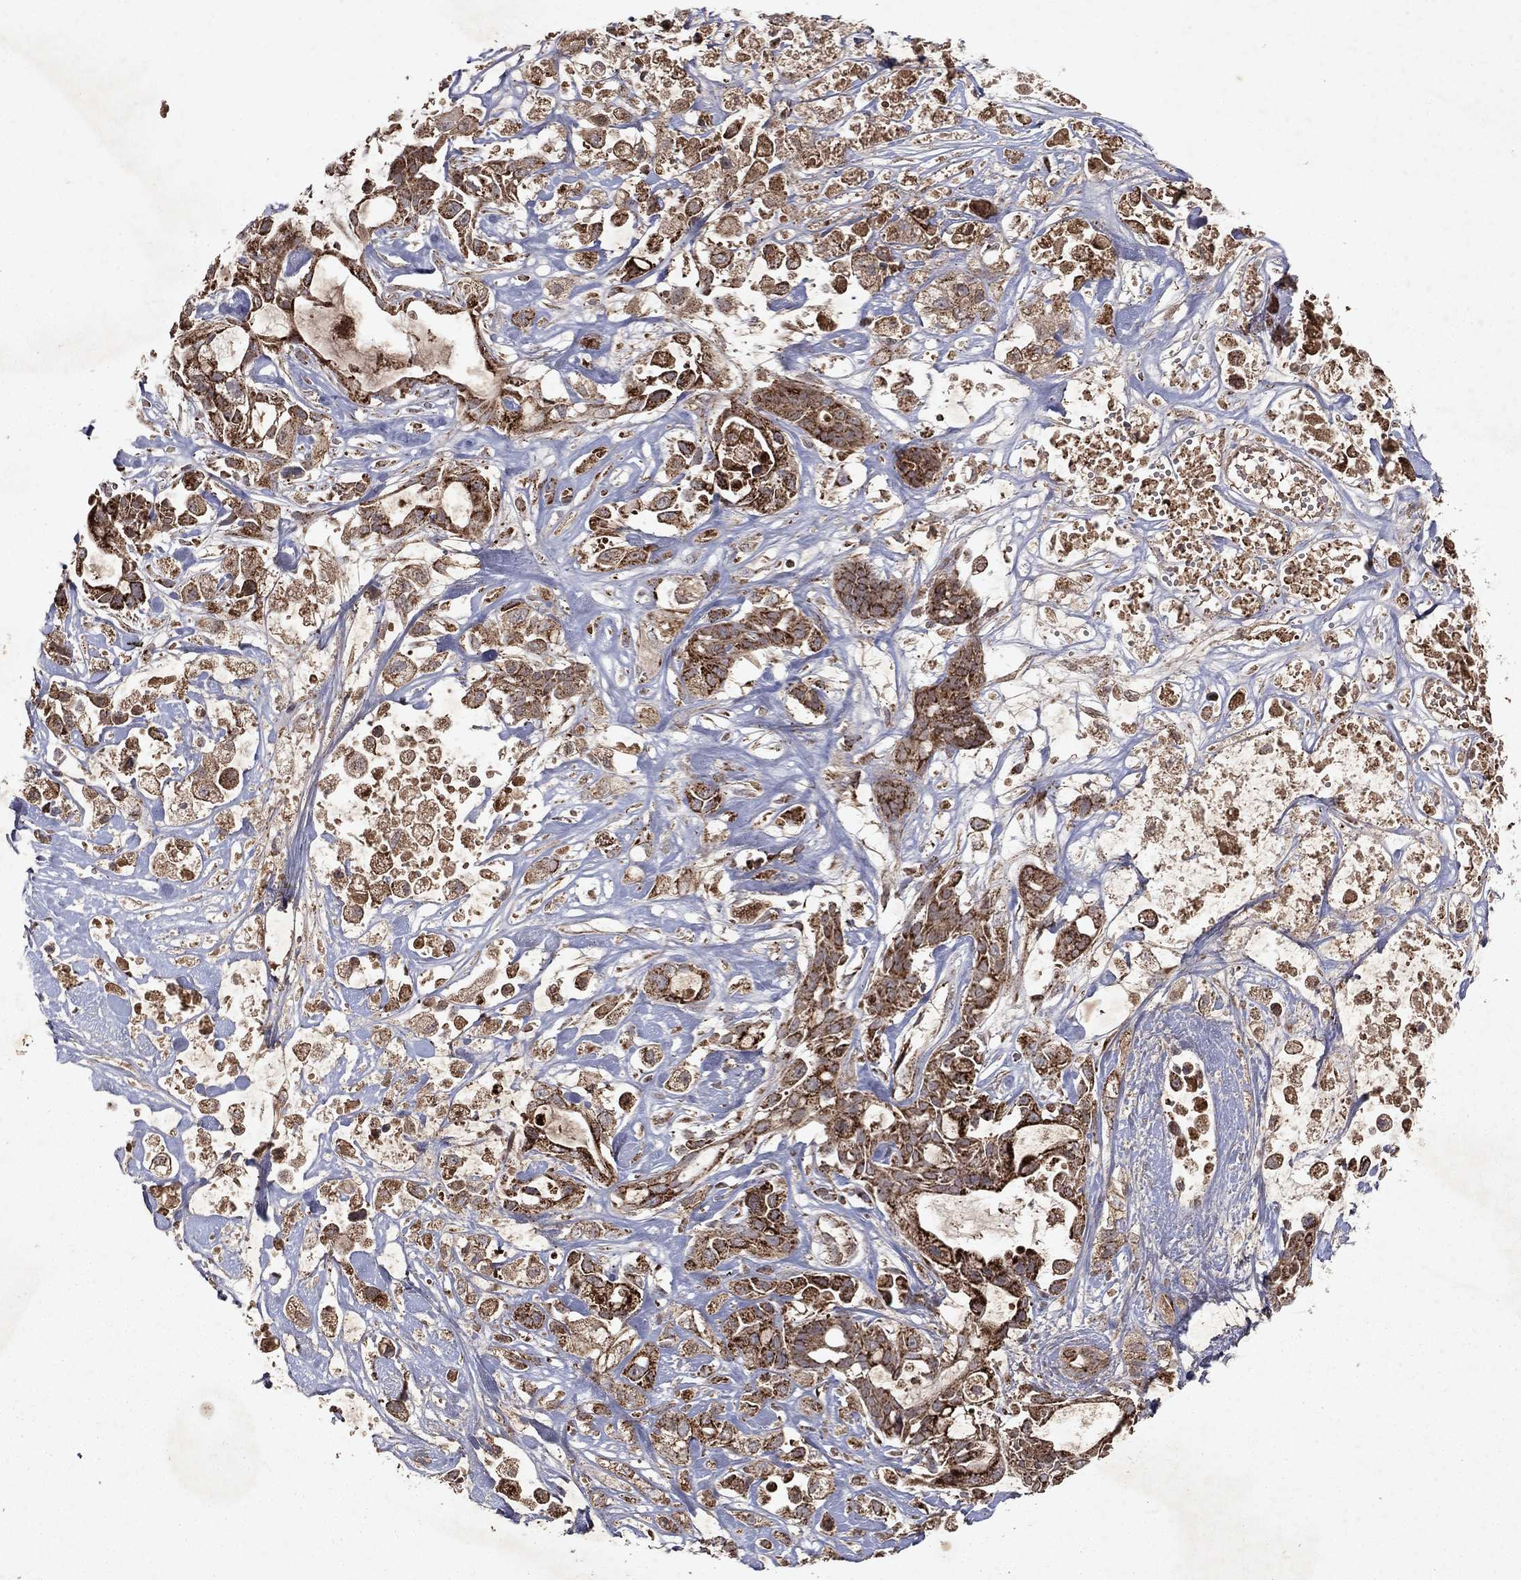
{"staining": {"intensity": "strong", "quantity": "25%-75%", "location": "cytoplasmic/membranous"}, "tissue": "pancreatic cancer", "cell_type": "Tumor cells", "image_type": "cancer", "snomed": [{"axis": "morphology", "description": "Adenocarcinoma, NOS"}, {"axis": "topography", "description": "Pancreas"}], "caption": "Tumor cells reveal high levels of strong cytoplasmic/membranous expression in approximately 25%-75% of cells in human pancreatic cancer.", "gene": "PYROXD2", "patient": {"sex": "male", "age": 44}}